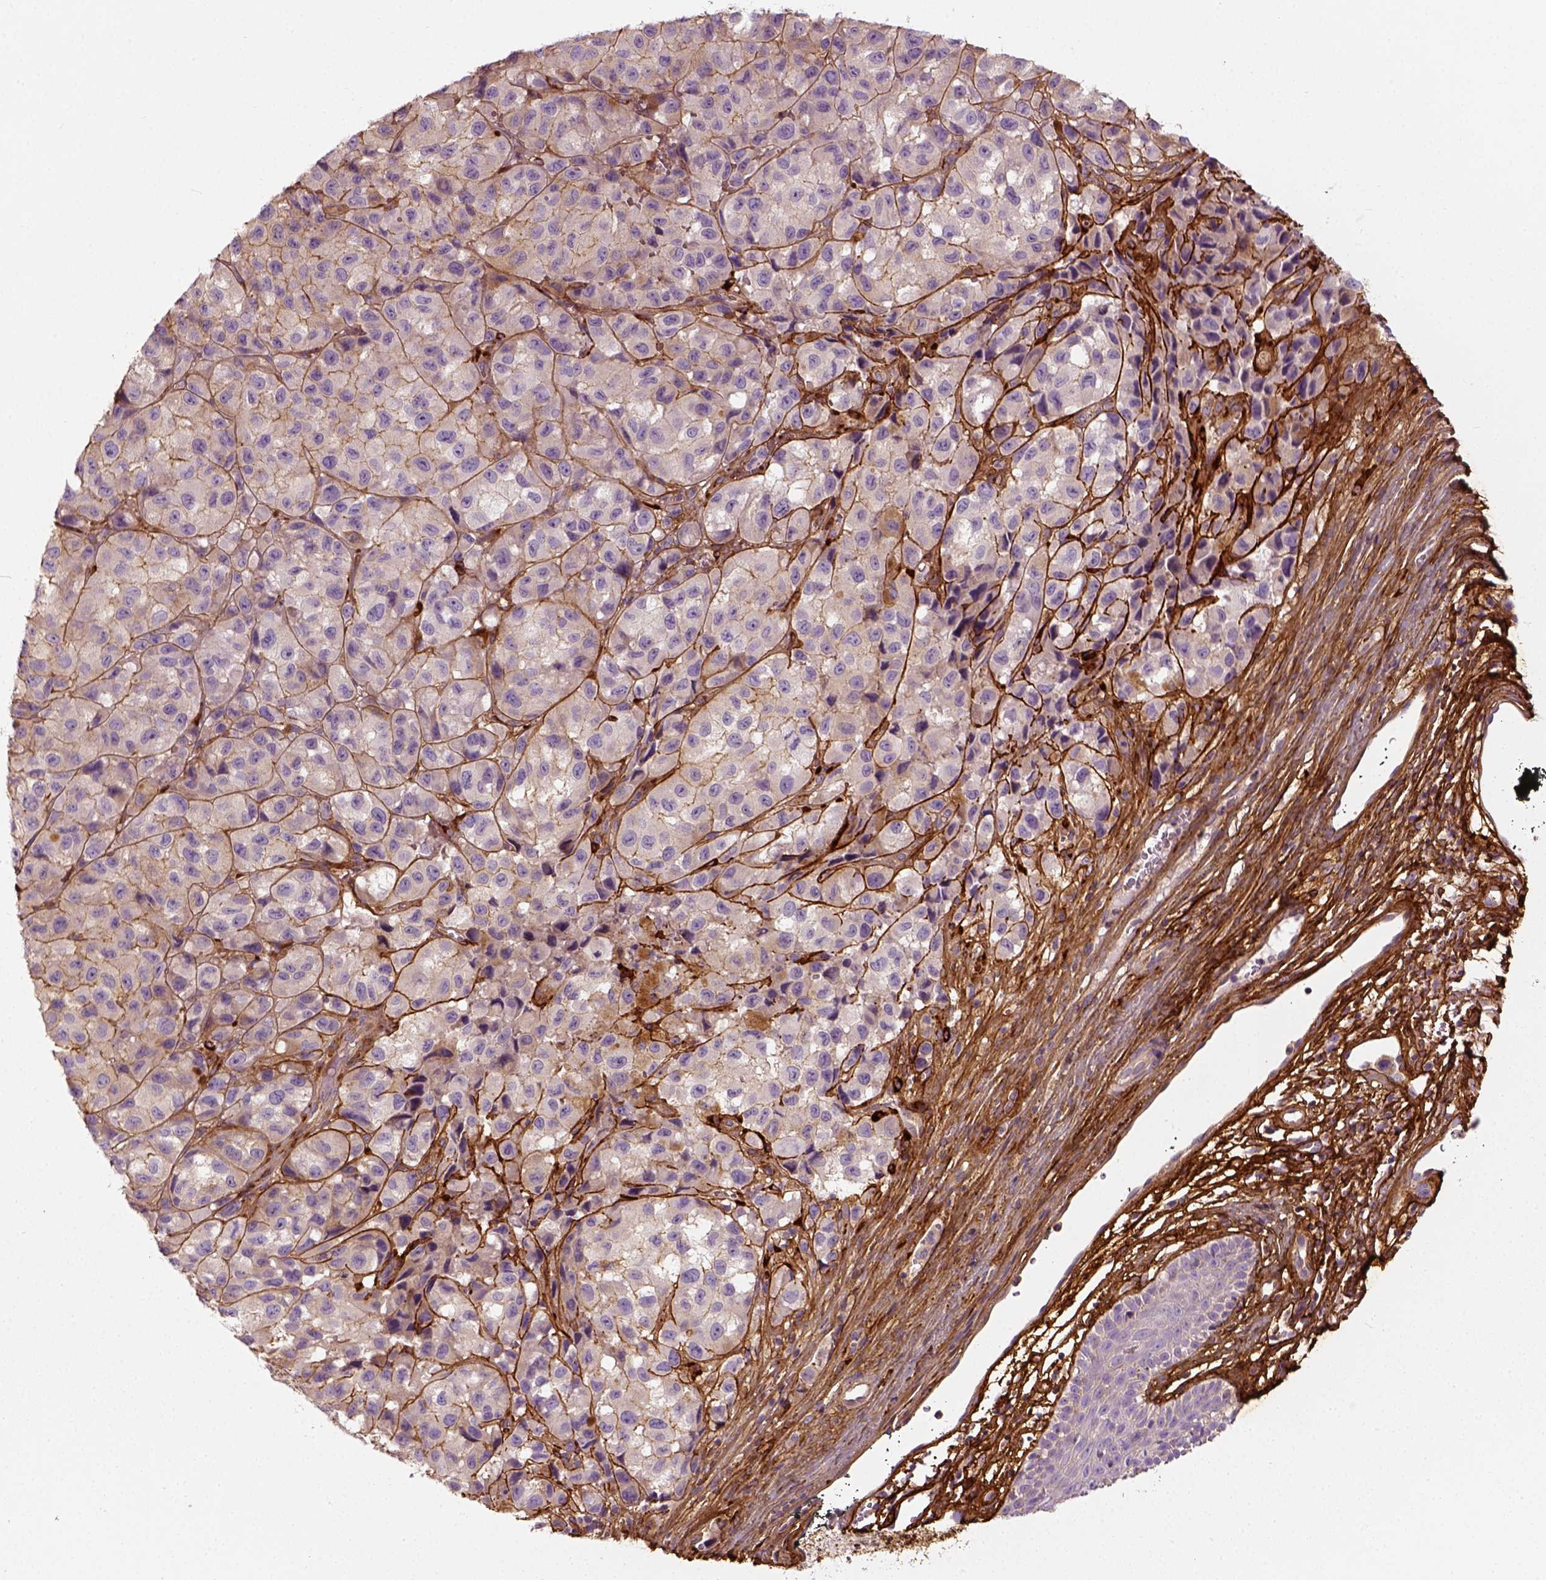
{"staining": {"intensity": "weak", "quantity": "25%-75%", "location": "cytoplasmic/membranous"}, "tissue": "melanoma", "cell_type": "Tumor cells", "image_type": "cancer", "snomed": [{"axis": "morphology", "description": "Malignant melanoma, NOS"}, {"axis": "topography", "description": "Skin"}], "caption": "Malignant melanoma stained with a brown dye displays weak cytoplasmic/membranous positive staining in about 25%-75% of tumor cells.", "gene": "COL6A2", "patient": {"sex": "male", "age": 93}}